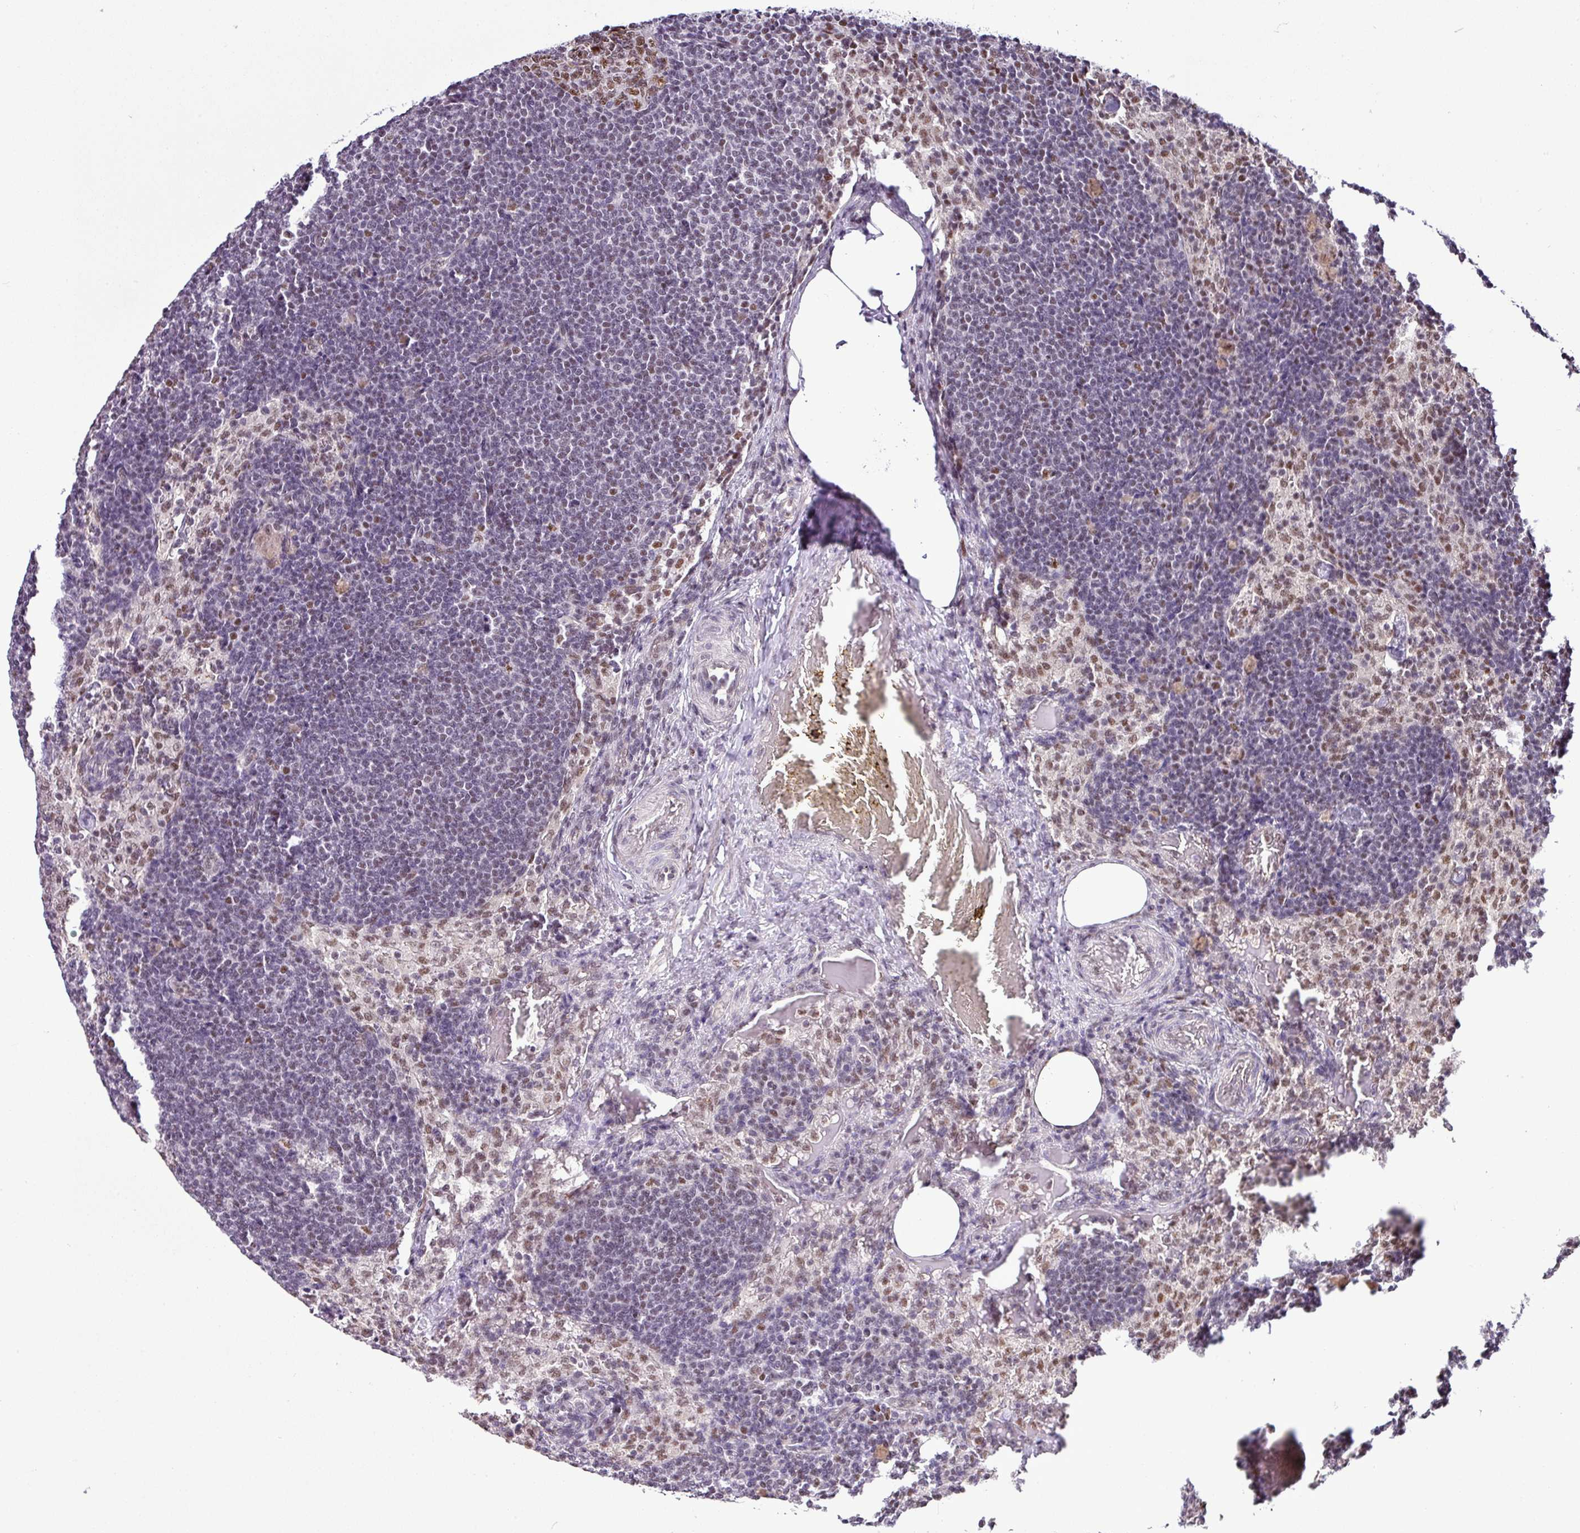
{"staining": {"intensity": "moderate", "quantity": ">75%", "location": "nuclear"}, "tissue": "lymph node", "cell_type": "Germinal center cells", "image_type": "normal", "snomed": [{"axis": "morphology", "description": "Normal tissue, NOS"}, {"axis": "topography", "description": "Lymph node"}], "caption": "This is a photomicrograph of IHC staining of benign lymph node, which shows moderate positivity in the nuclear of germinal center cells.", "gene": "PGAP4", "patient": {"sex": "male", "age": 49}}